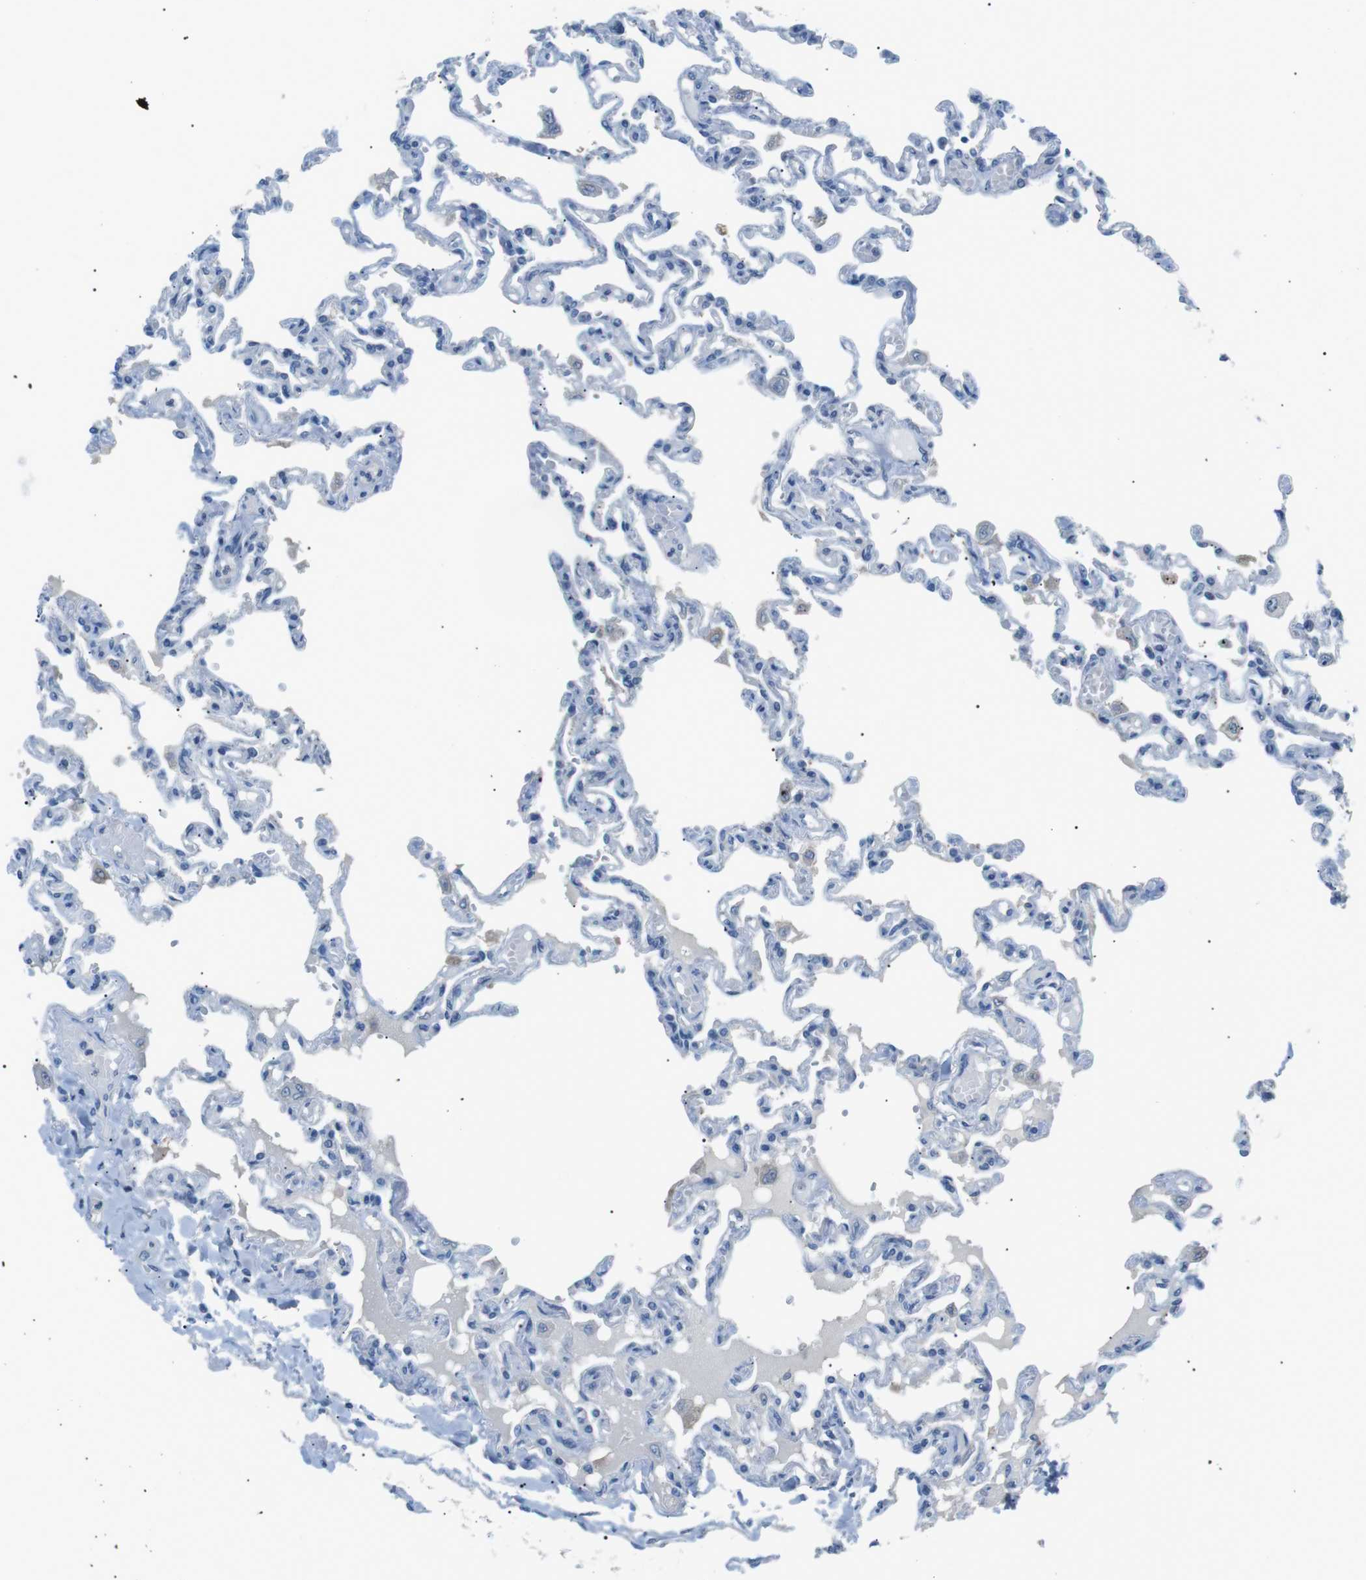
{"staining": {"intensity": "negative", "quantity": "none", "location": "none"}, "tissue": "lung", "cell_type": "Alveolar cells", "image_type": "normal", "snomed": [{"axis": "morphology", "description": "Normal tissue, NOS"}, {"axis": "topography", "description": "Lung"}], "caption": "IHC image of benign human lung stained for a protein (brown), which demonstrates no positivity in alveolar cells.", "gene": "CDH26", "patient": {"sex": "male", "age": 21}}